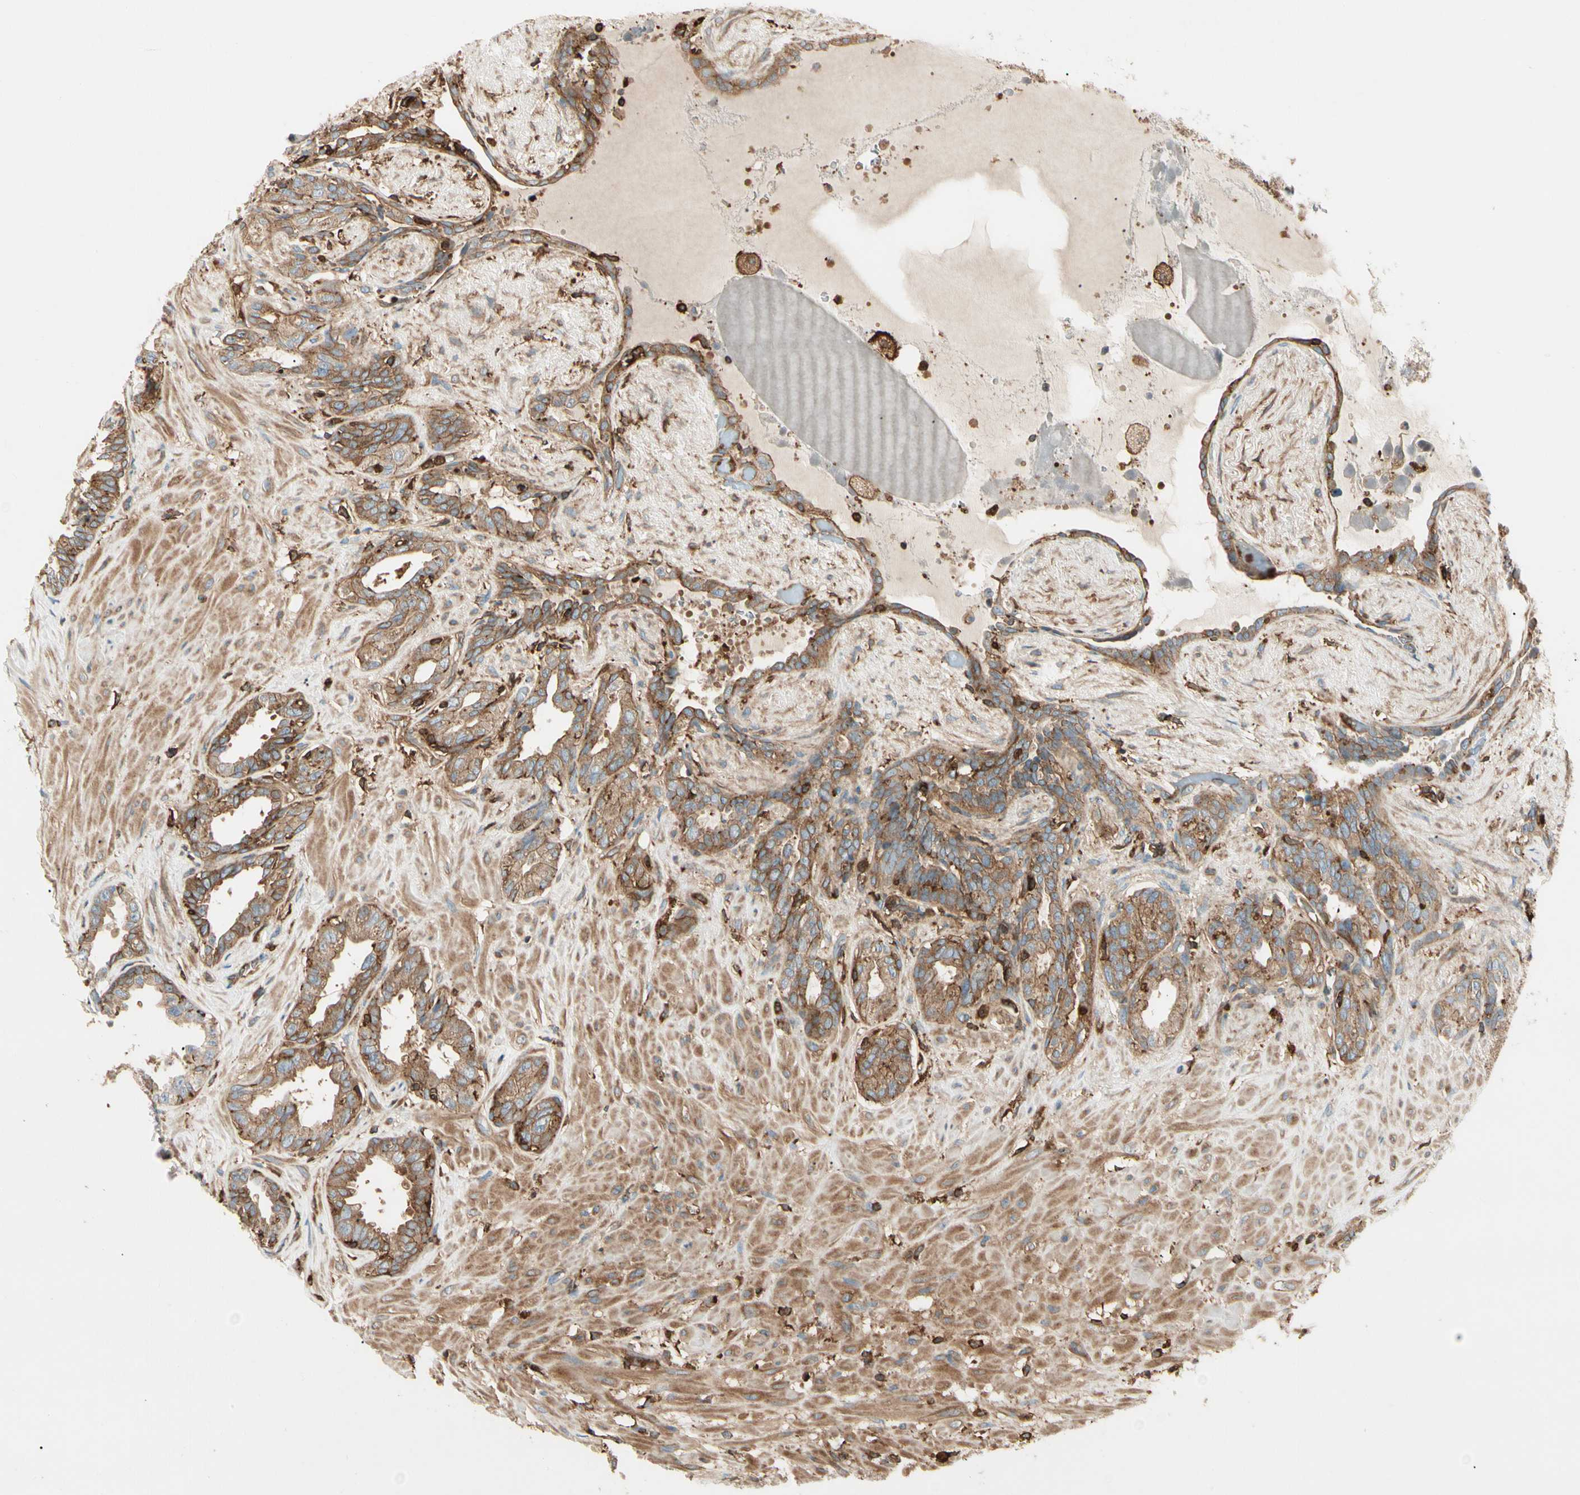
{"staining": {"intensity": "strong", "quantity": ">75%", "location": "cytoplasmic/membranous"}, "tissue": "seminal vesicle", "cell_type": "Glandular cells", "image_type": "normal", "snomed": [{"axis": "morphology", "description": "Normal tissue, NOS"}, {"axis": "topography", "description": "Seminal veicle"}], "caption": "Immunohistochemistry (DAB) staining of benign seminal vesicle reveals strong cytoplasmic/membranous protein expression in about >75% of glandular cells.", "gene": "ARPC2", "patient": {"sex": "male", "age": 61}}